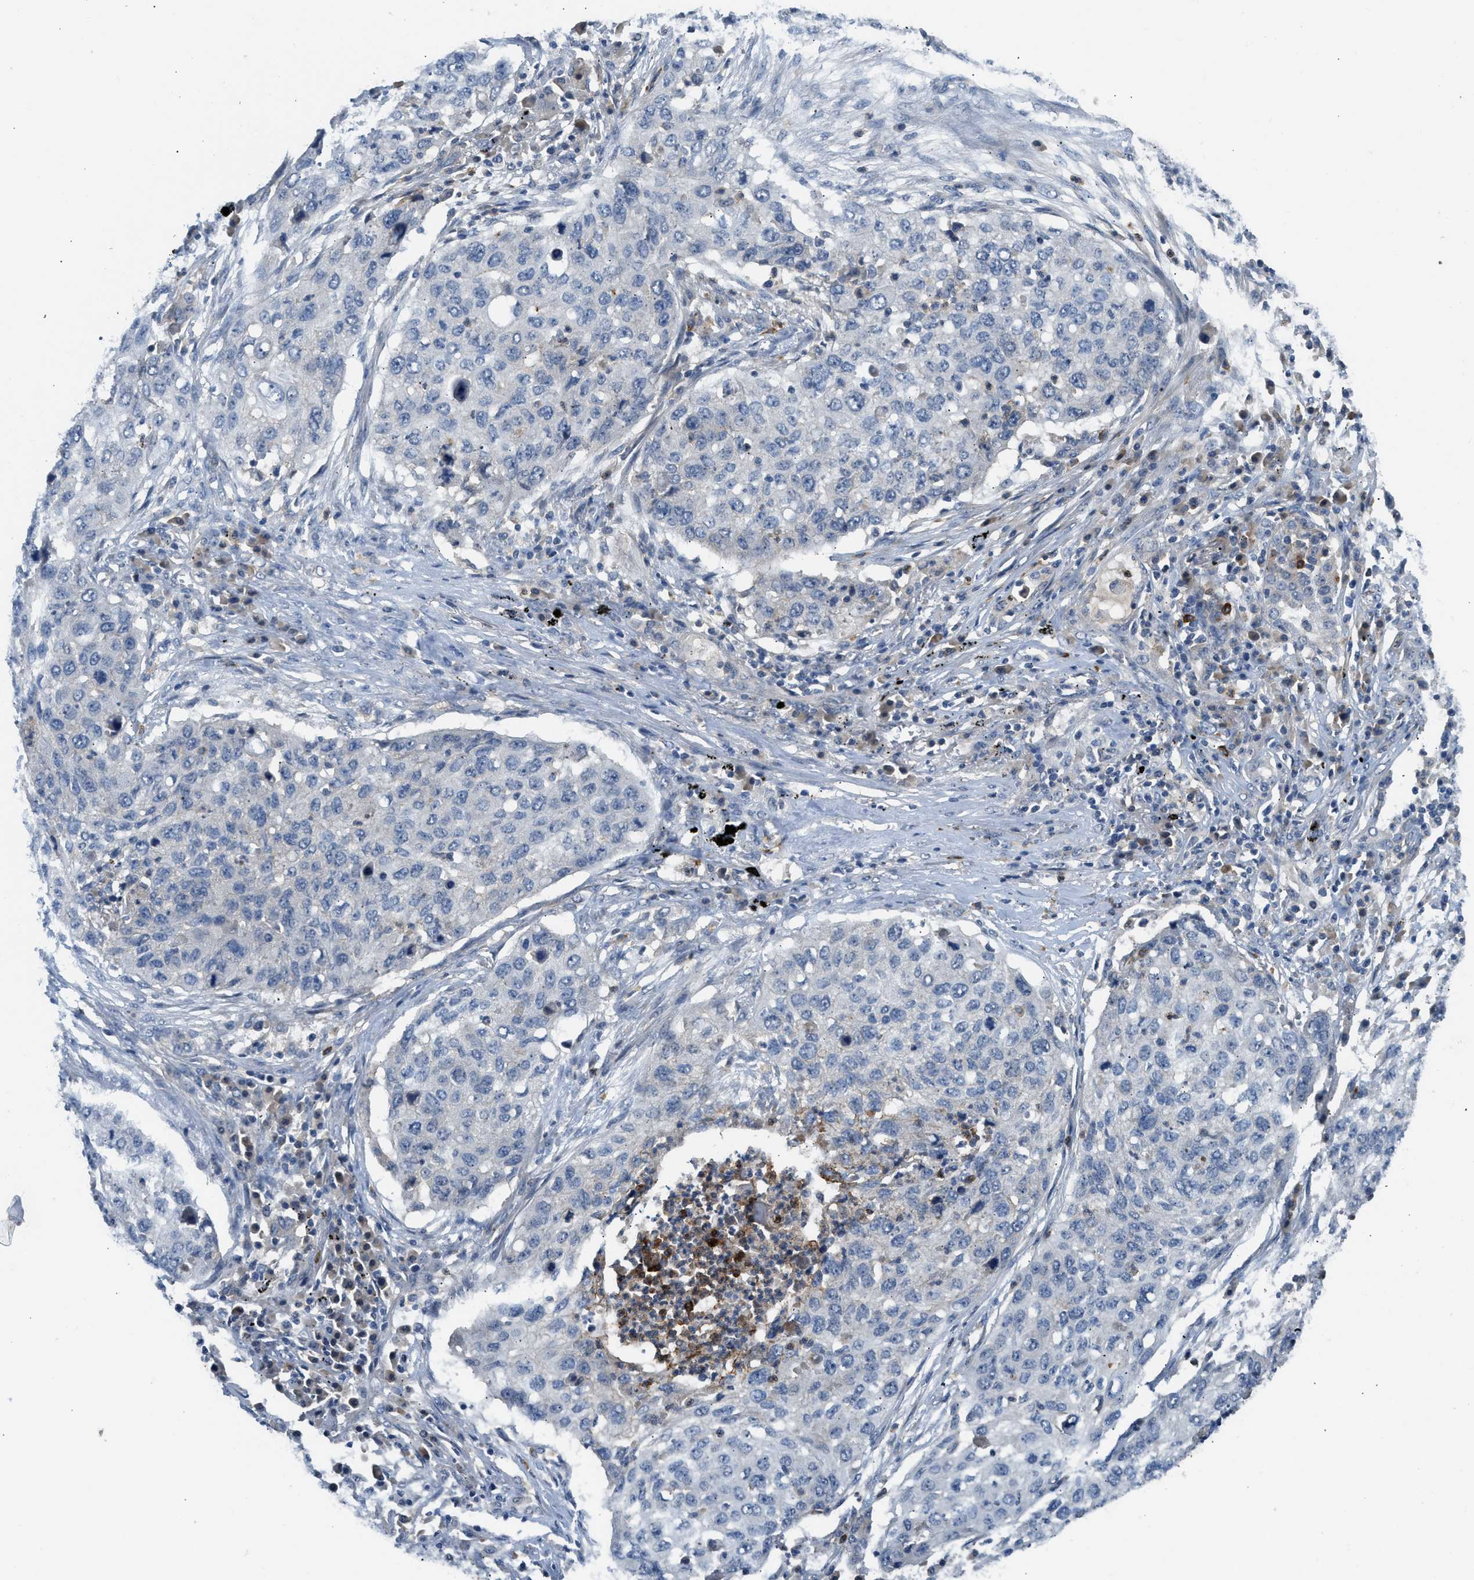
{"staining": {"intensity": "negative", "quantity": "none", "location": "none"}, "tissue": "lung cancer", "cell_type": "Tumor cells", "image_type": "cancer", "snomed": [{"axis": "morphology", "description": "Squamous cell carcinoma, NOS"}, {"axis": "topography", "description": "Lung"}], "caption": "Squamous cell carcinoma (lung) was stained to show a protein in brown. There is no significant staining in tumor cells.", "gene": "RHBDF2", "patient": {"sex": "female", "age": 63}}